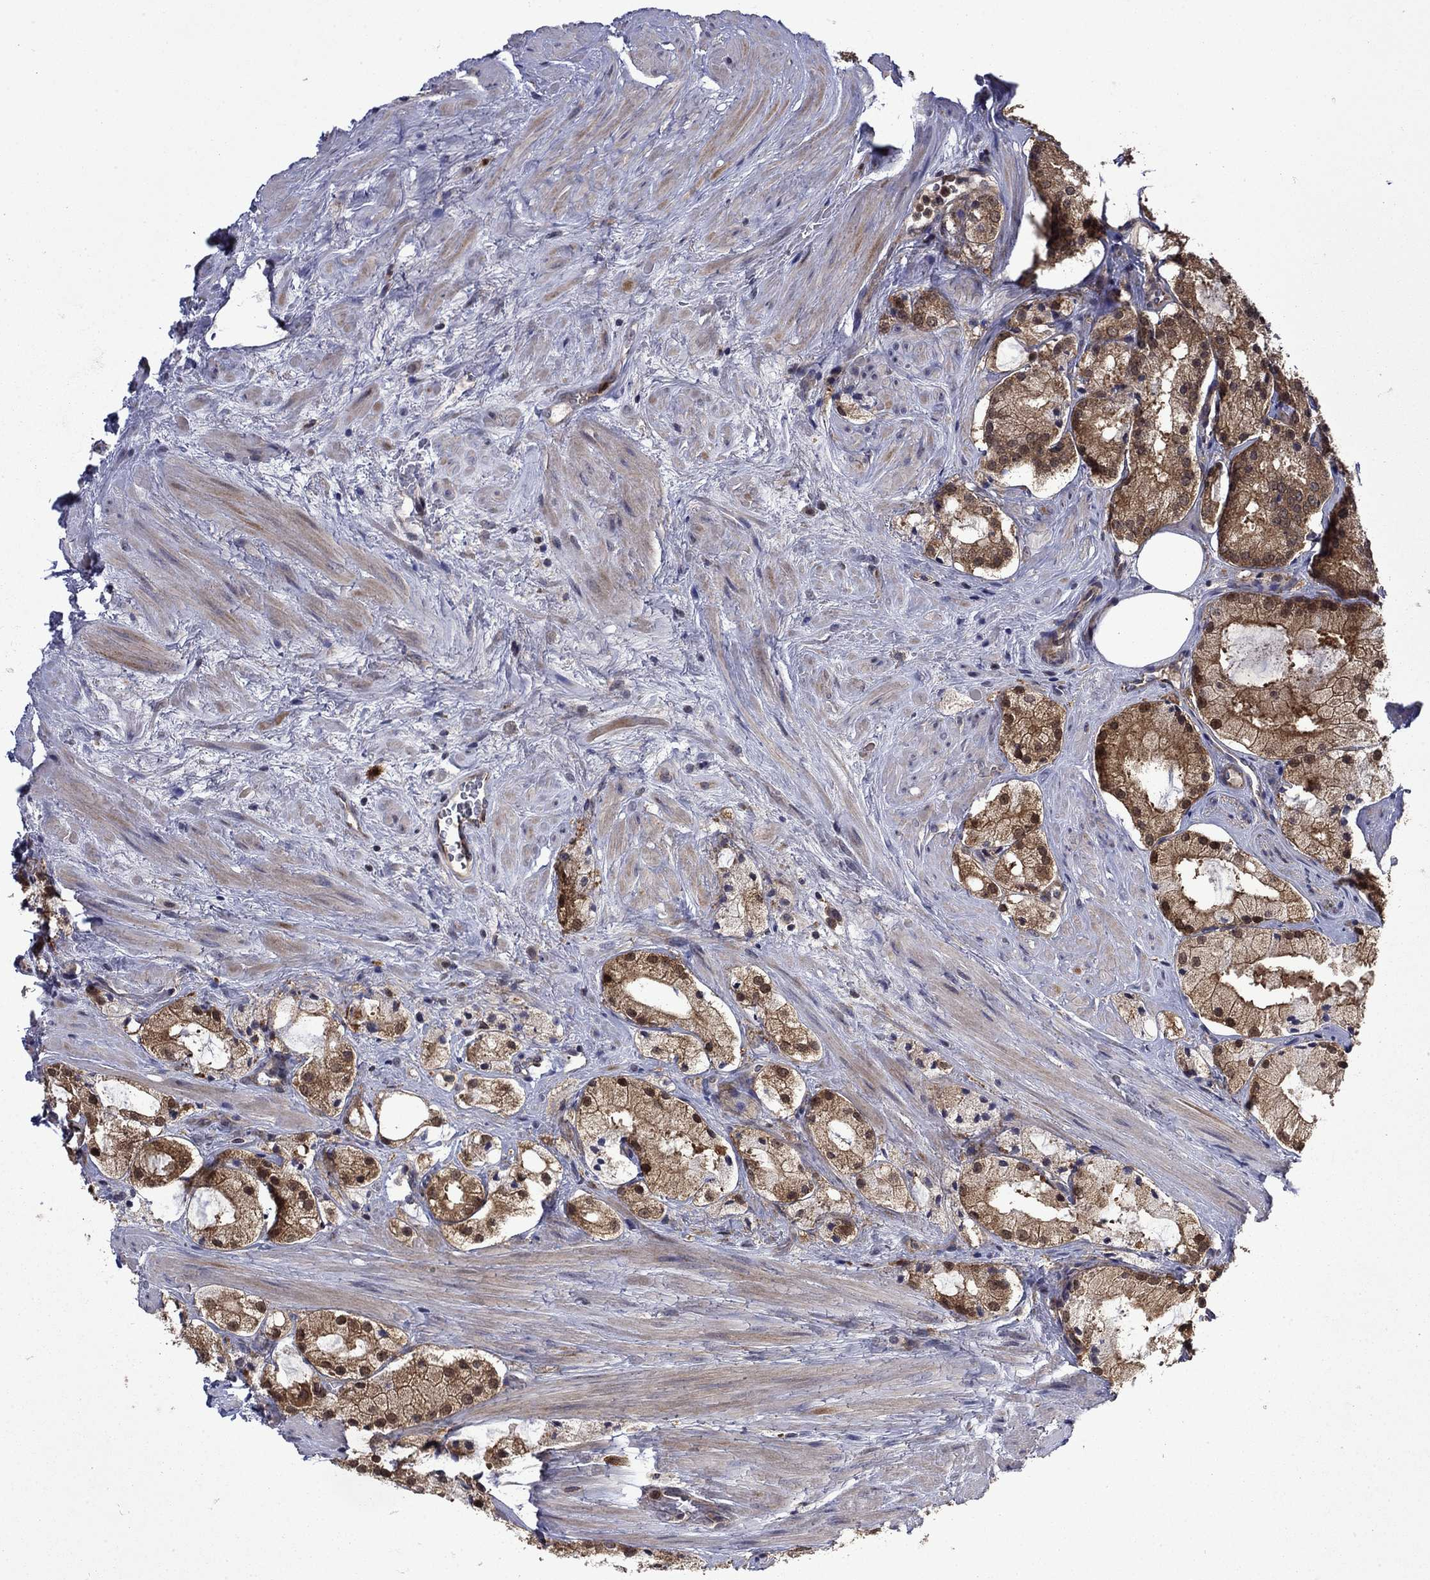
{"staining": {"intensity": "moderate", "quantity": "25%-75%", "location": "cytoplasmic/membranous,nuclear"}, "tissue": "prostate cancer", "cell_type": "Tumor cells", "image_type": "cancer", "snomed": [{"axis": "morphology", "description": "Adenocarcinoma, NOS"}, {"axis": "morphology", "description": "Adenocarcinoma, High grade"}, {"axis": "topography", "description": "Prostate"}], "caption": "Prostate cancer tissue shows moderate cytoplasmic/membranous and nuclear staining in approximately 25%-75% of tumor cells Using DAB (brown) and hematoxylin (blue) stains, captured at high magnification using brightfield microscopy.", "gene": "TPMT", "patient": {"sex": "male", "age": 64}}